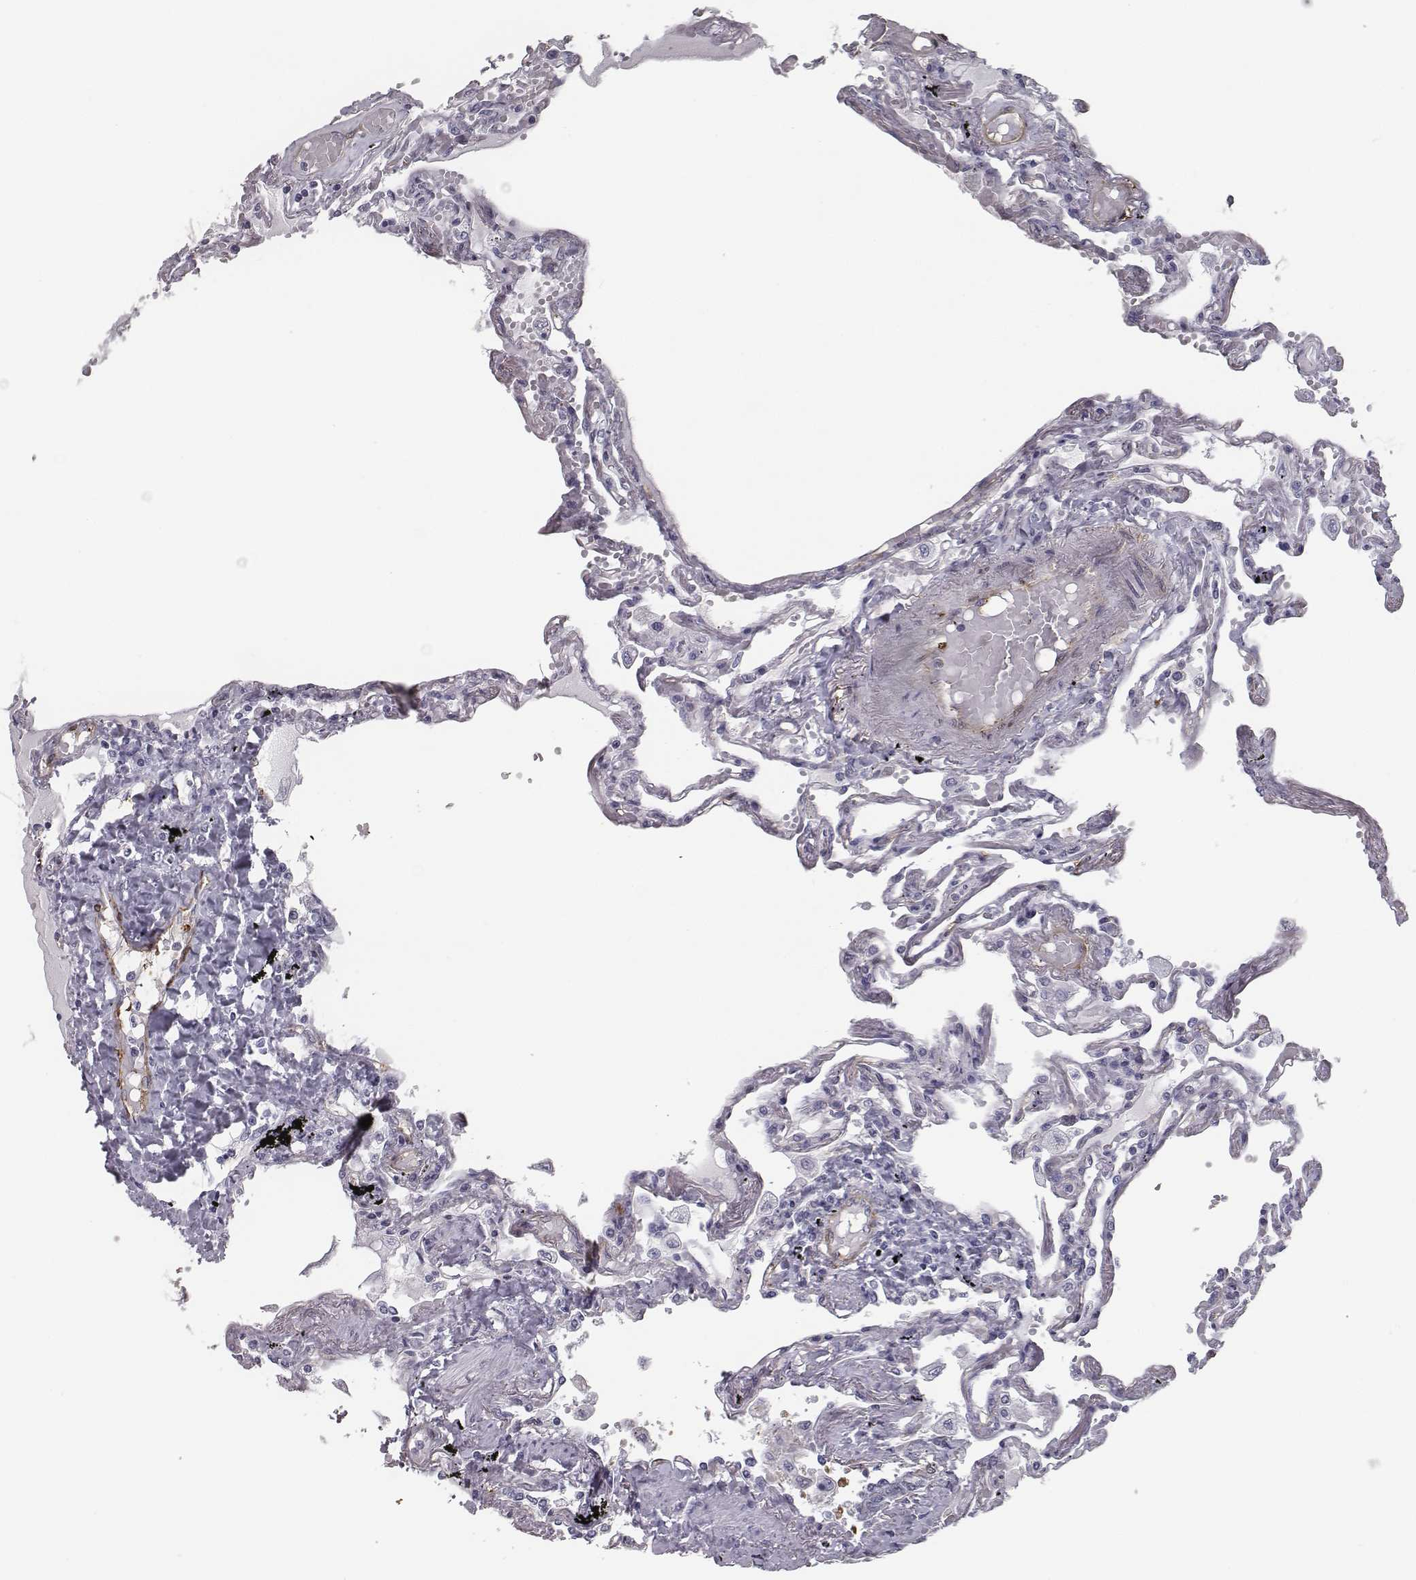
{"staining": {"intensity": "negative", "quantity": "none", "location": "none"}, "tissue": "lung", "cell_type": "Alveolar cells", "image_type": "normal", "snomed": [{"axis": "morphology", "description": "Normal tissue, NOS"}, {"axis": "morphology", "description": "Adenocarcinoma, NOS"}, {"axis": "topography", "description": "Cartilage tissue"}, {"axis": "topography", "description": "Lung"}], "caption": "This is an immunohistochemistry photomicrograph of normal human lung. There is no positivity in alveolar cells.", "gene": "ISYNA1", "patient": {"sex": "female", "age": 67}}